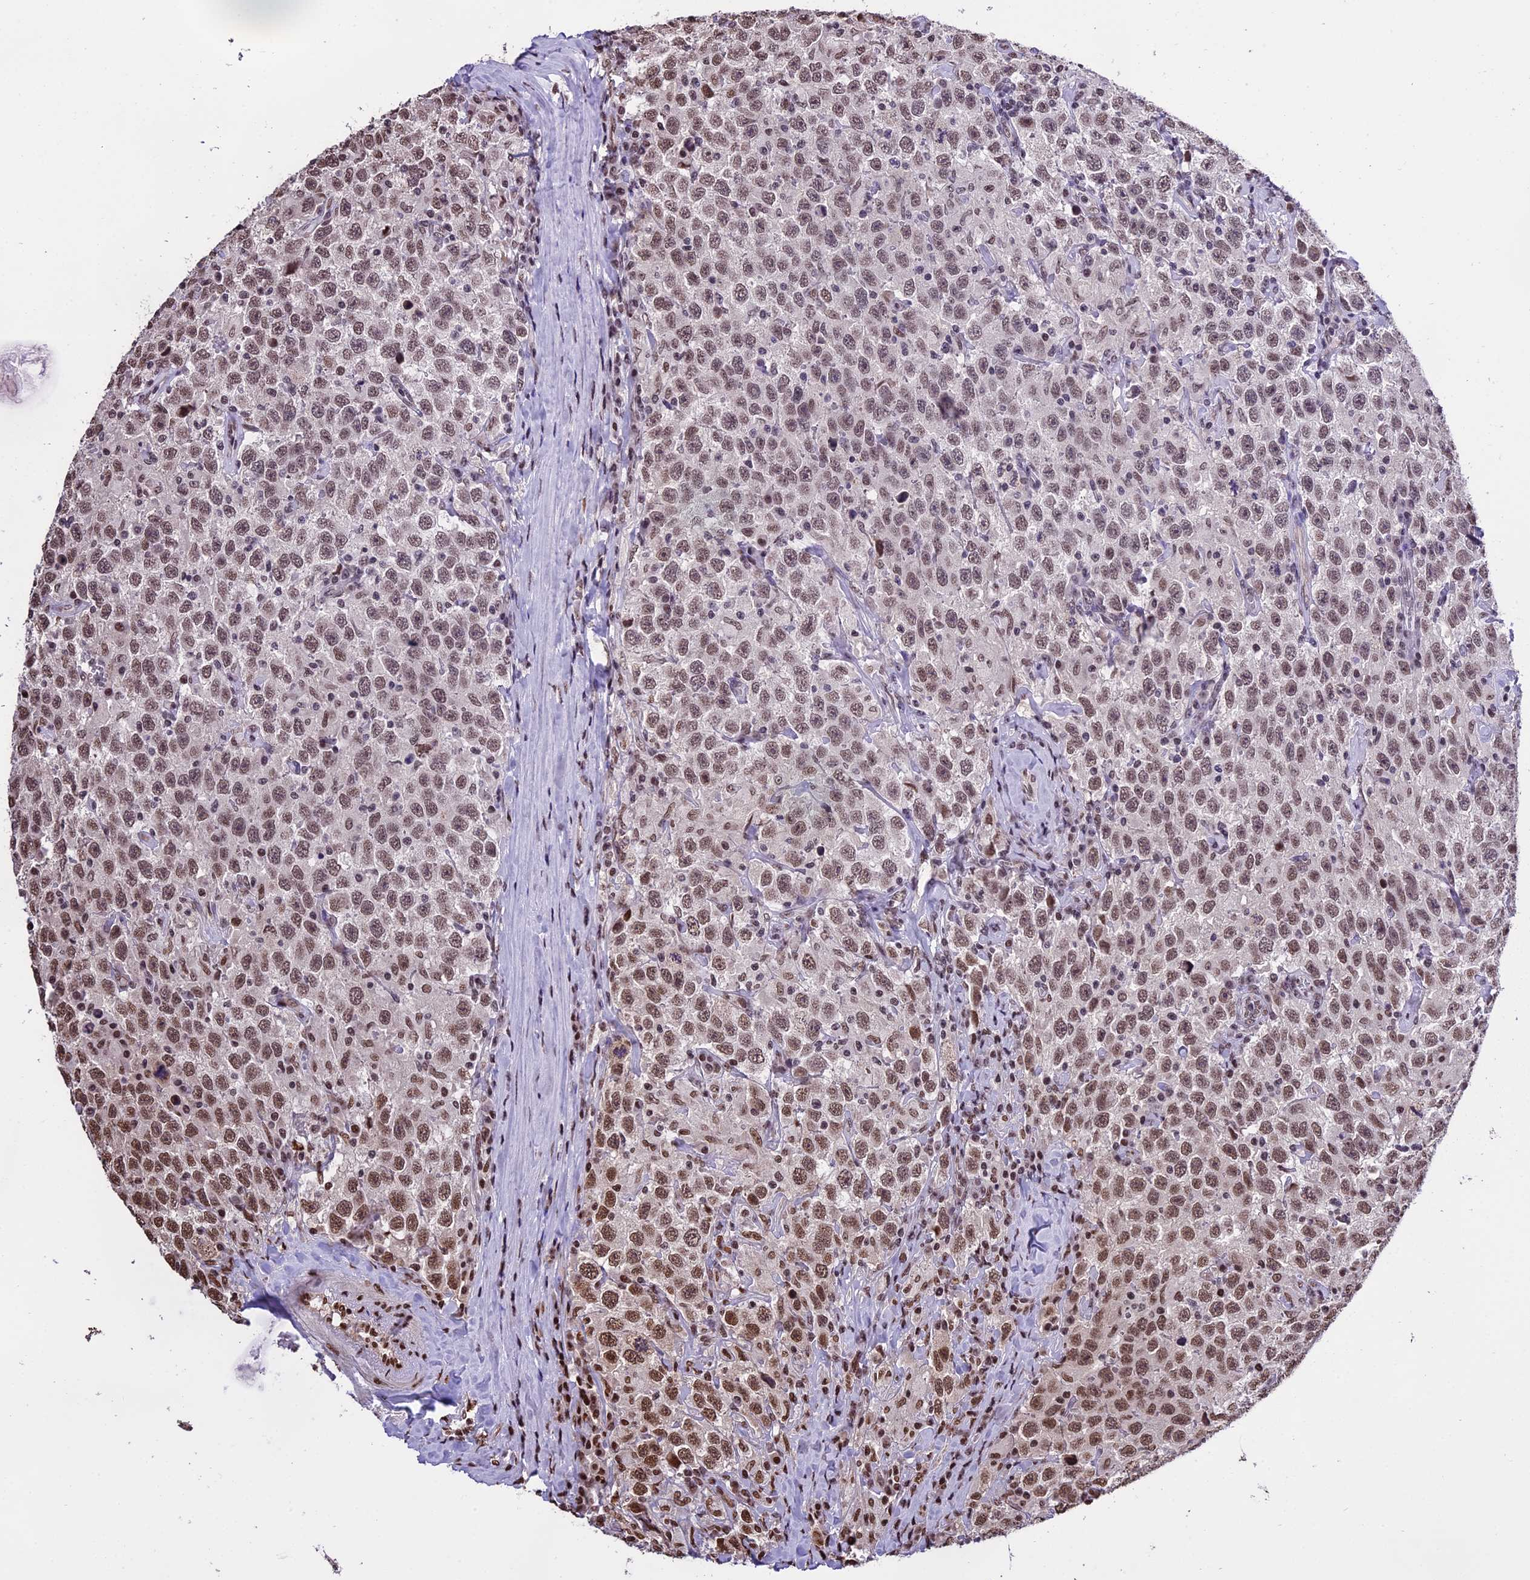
{"staining": {"intensity": "moderate", "quantity": ">75%", "location": "nuclear"}, "tissue": "testis cancer", "cell_type": "Tumor cells", "image_type": "cancer", "snomed": [{"axis": "morphology", "description": "Seminoma, NOS"}, {"axis": "topography", "description": "Testis"}], "caption": "High-power microscopy captured an immunohistochemistry photomicrograph of testis cancer, revealing moderate nuclear expression in about >75% of tumor cells.", "gene": "POLR3E", "patient": {"sex": "male", "age": 41}}